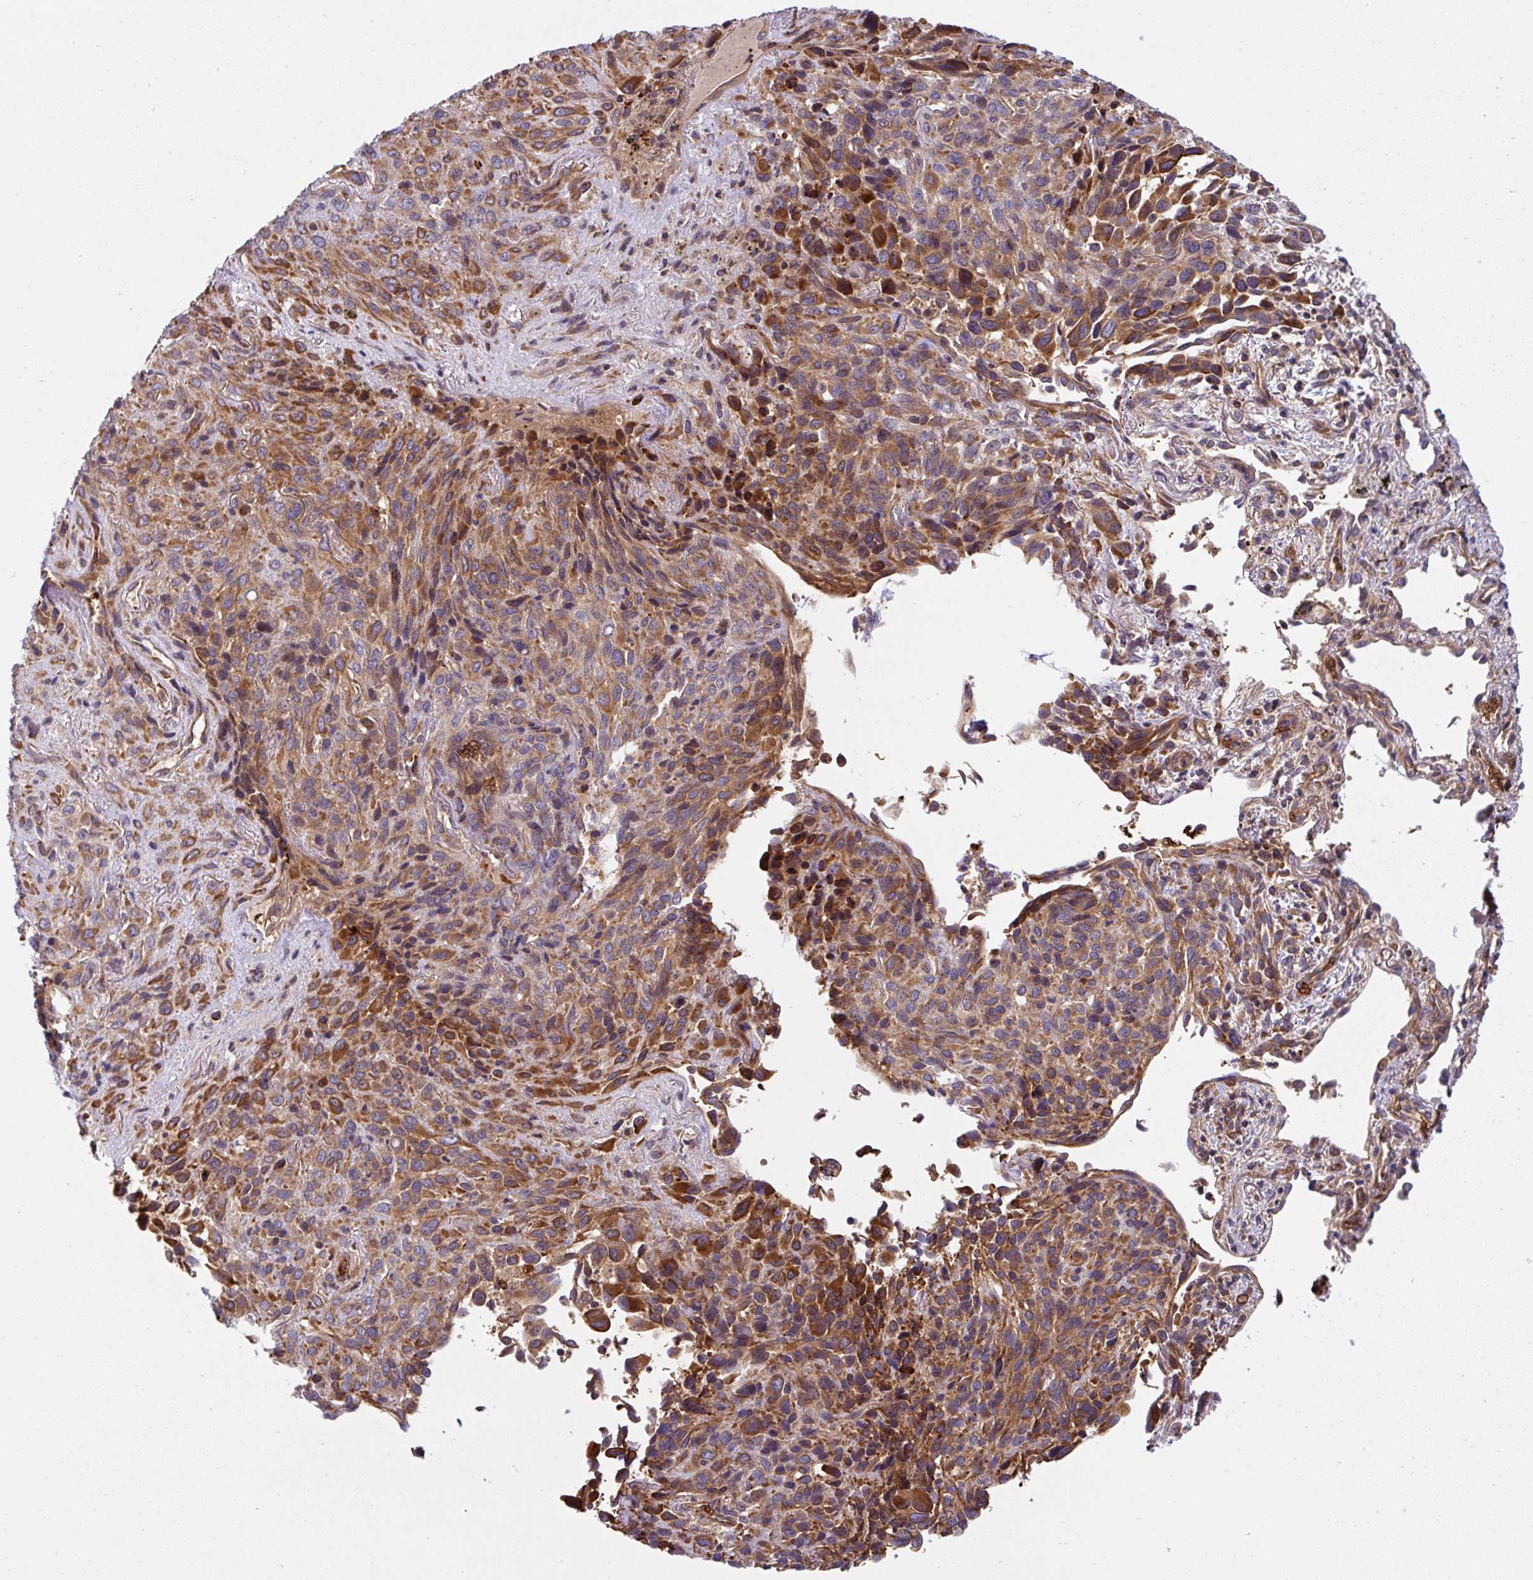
{"staining": {"intensity": "moderate", "quantity": ">75%", "location": "cytoplasmic/membranous"}, "tissue": "melanoma", "cell_type": "Tumor cells", "image_type": "cancer", "snomed": [{"axis": "morphology", "description": "Malignant melanoma, Metastatic site"}, {"axis": "topography", "description": "Lung"}], "caption": "Protein expression analysis of human malignant melanoma (metastatic site) reveals moderate cytoplasmic/membranous expression in approximately >75% of tumor cells. The protein of interest is stained brown, and the nuclei are stained in blue (DAB IHC with brightfield microscopy, high magnification).", "gene": "APOBEC3D", "patient": {"sex": "male", "age": 48}}